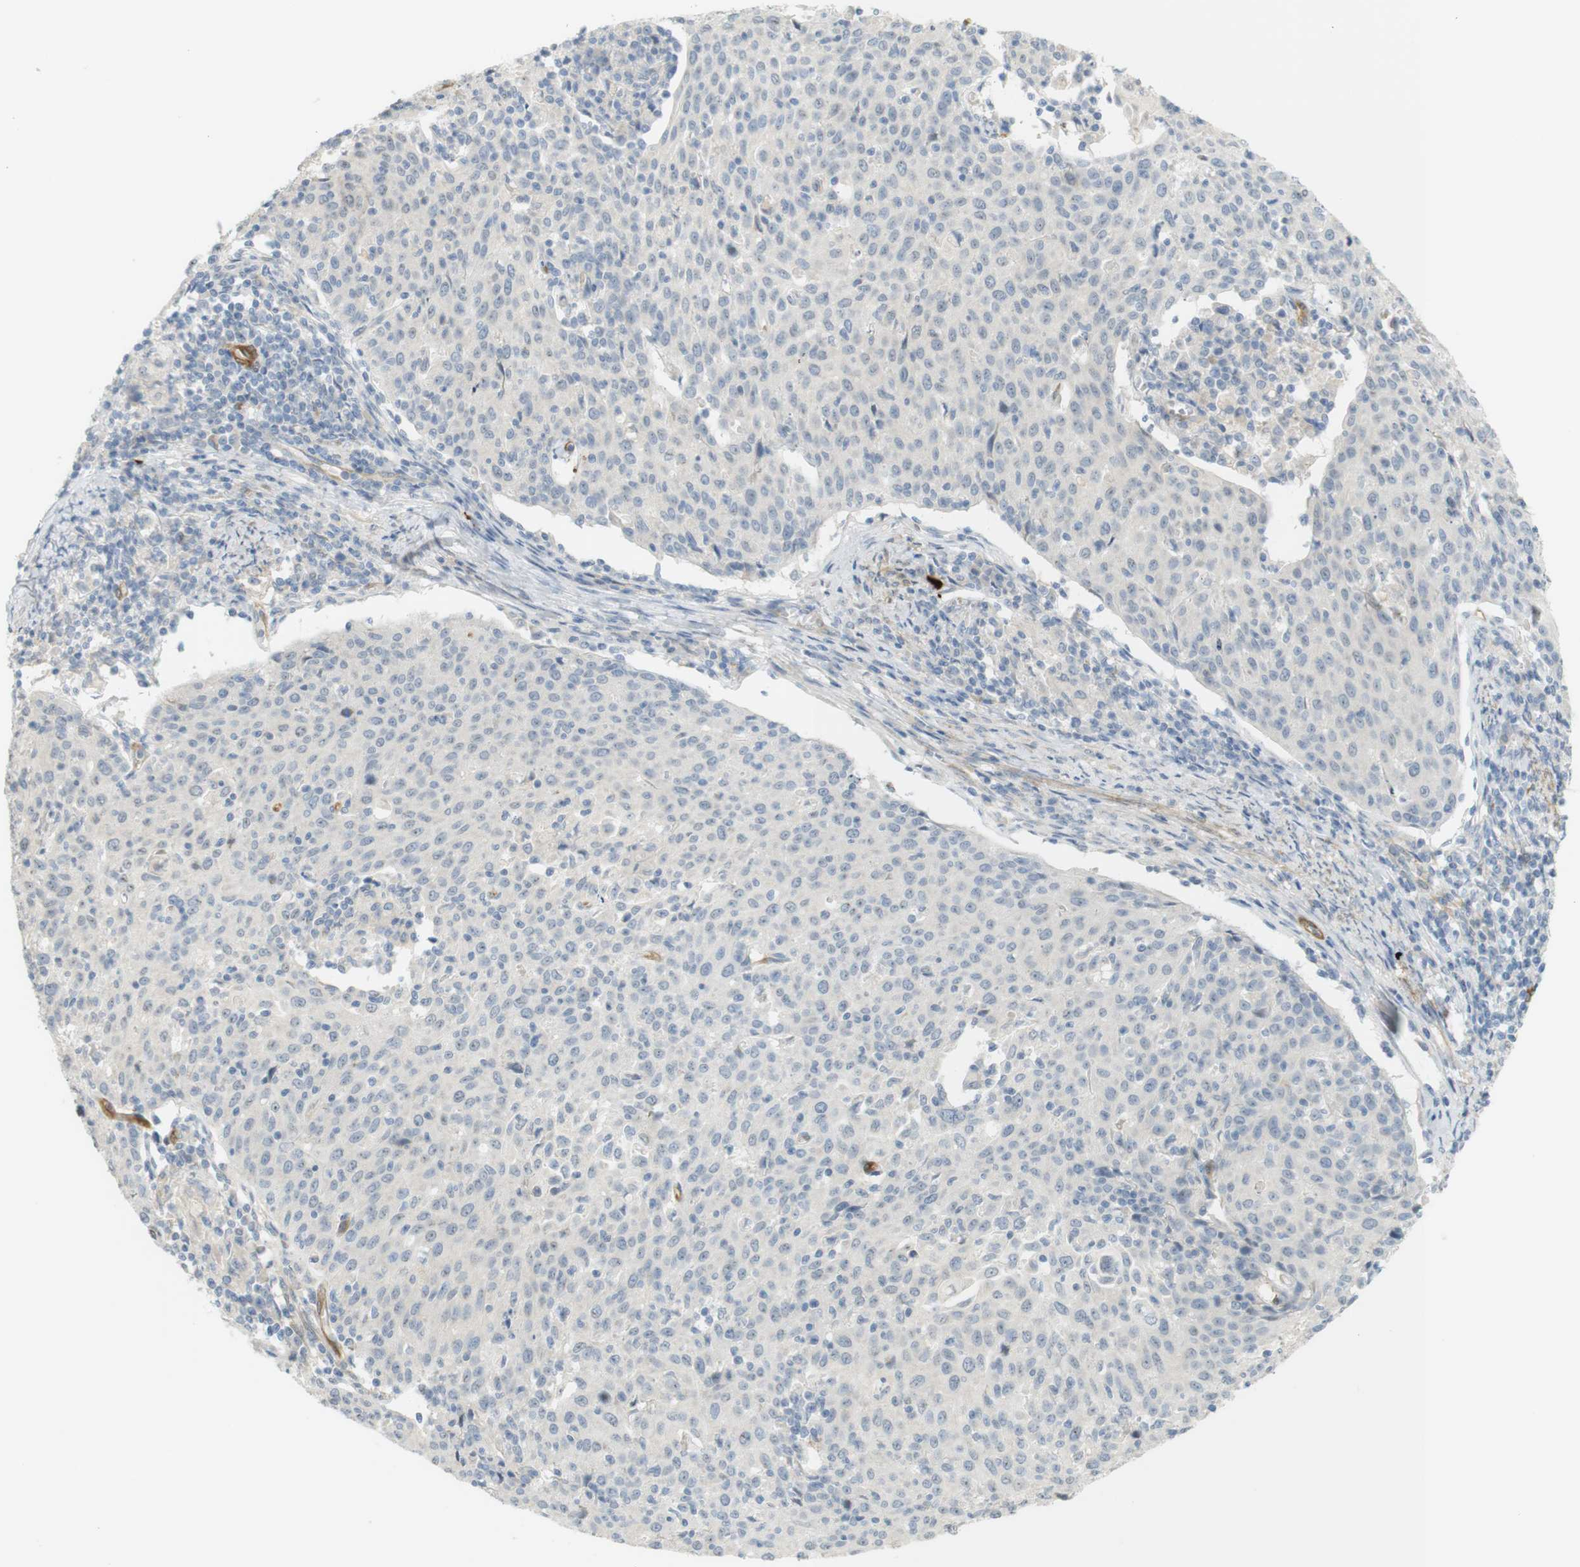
{"staining": {"intensity": "negative", "quantity": "none", "location": "none"}, "tissue": "cervical cancer", "cell_type": "Tumor cells", "image_type": "cancer", "snomed": [{"axis": "morphology", "description": "Squamous cell carcinoma, NOS"}, {"axis": "topography", "description": "Cervix"}], "caption": "Tumor cells are negative for brown protein staining in cervical cancer (squamous cell carcinoma).", "gene": "PDE3A", "patient": {"sex": "female", "age": 38}}